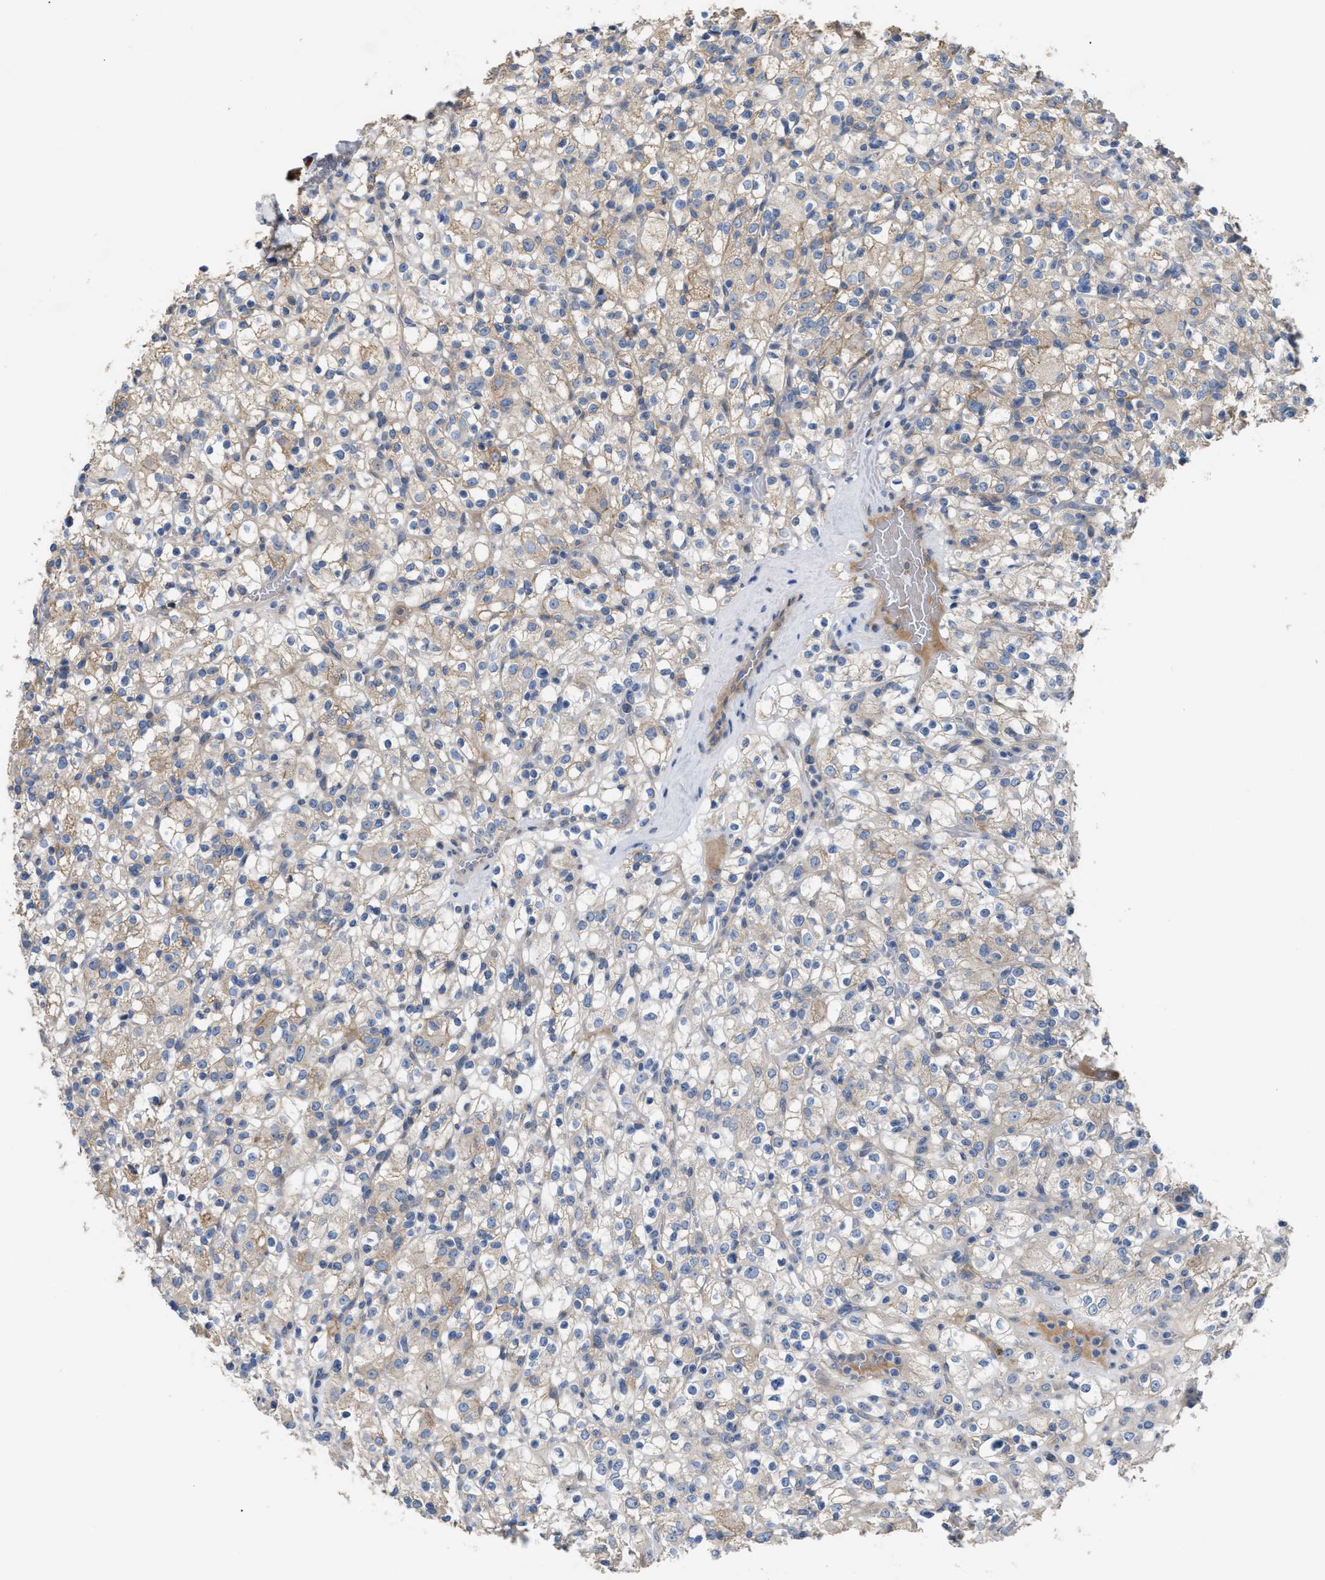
{"staining": {"intensity": "weak", "quantity": "<25%", "location": "cytoplasmic/membranous"}, "tissue": "renal cancer", "cell_type": "Tumor cells", "image_type": "cancer", "snomed": [{"axis": "morphology", "description": "Normal tissue, NOS"}, {"axis": "morphology", "description": "Adenocarcinoma, NOS"}, {"axis": "topography", "description": "Kidney"}], "caption": "Renal adenocarcinoma was stained to show a protein in brown. There is no significant positivity in tumor cells.", "gene": "DHX58", "patient": {"sex": "female", "age": 72}}